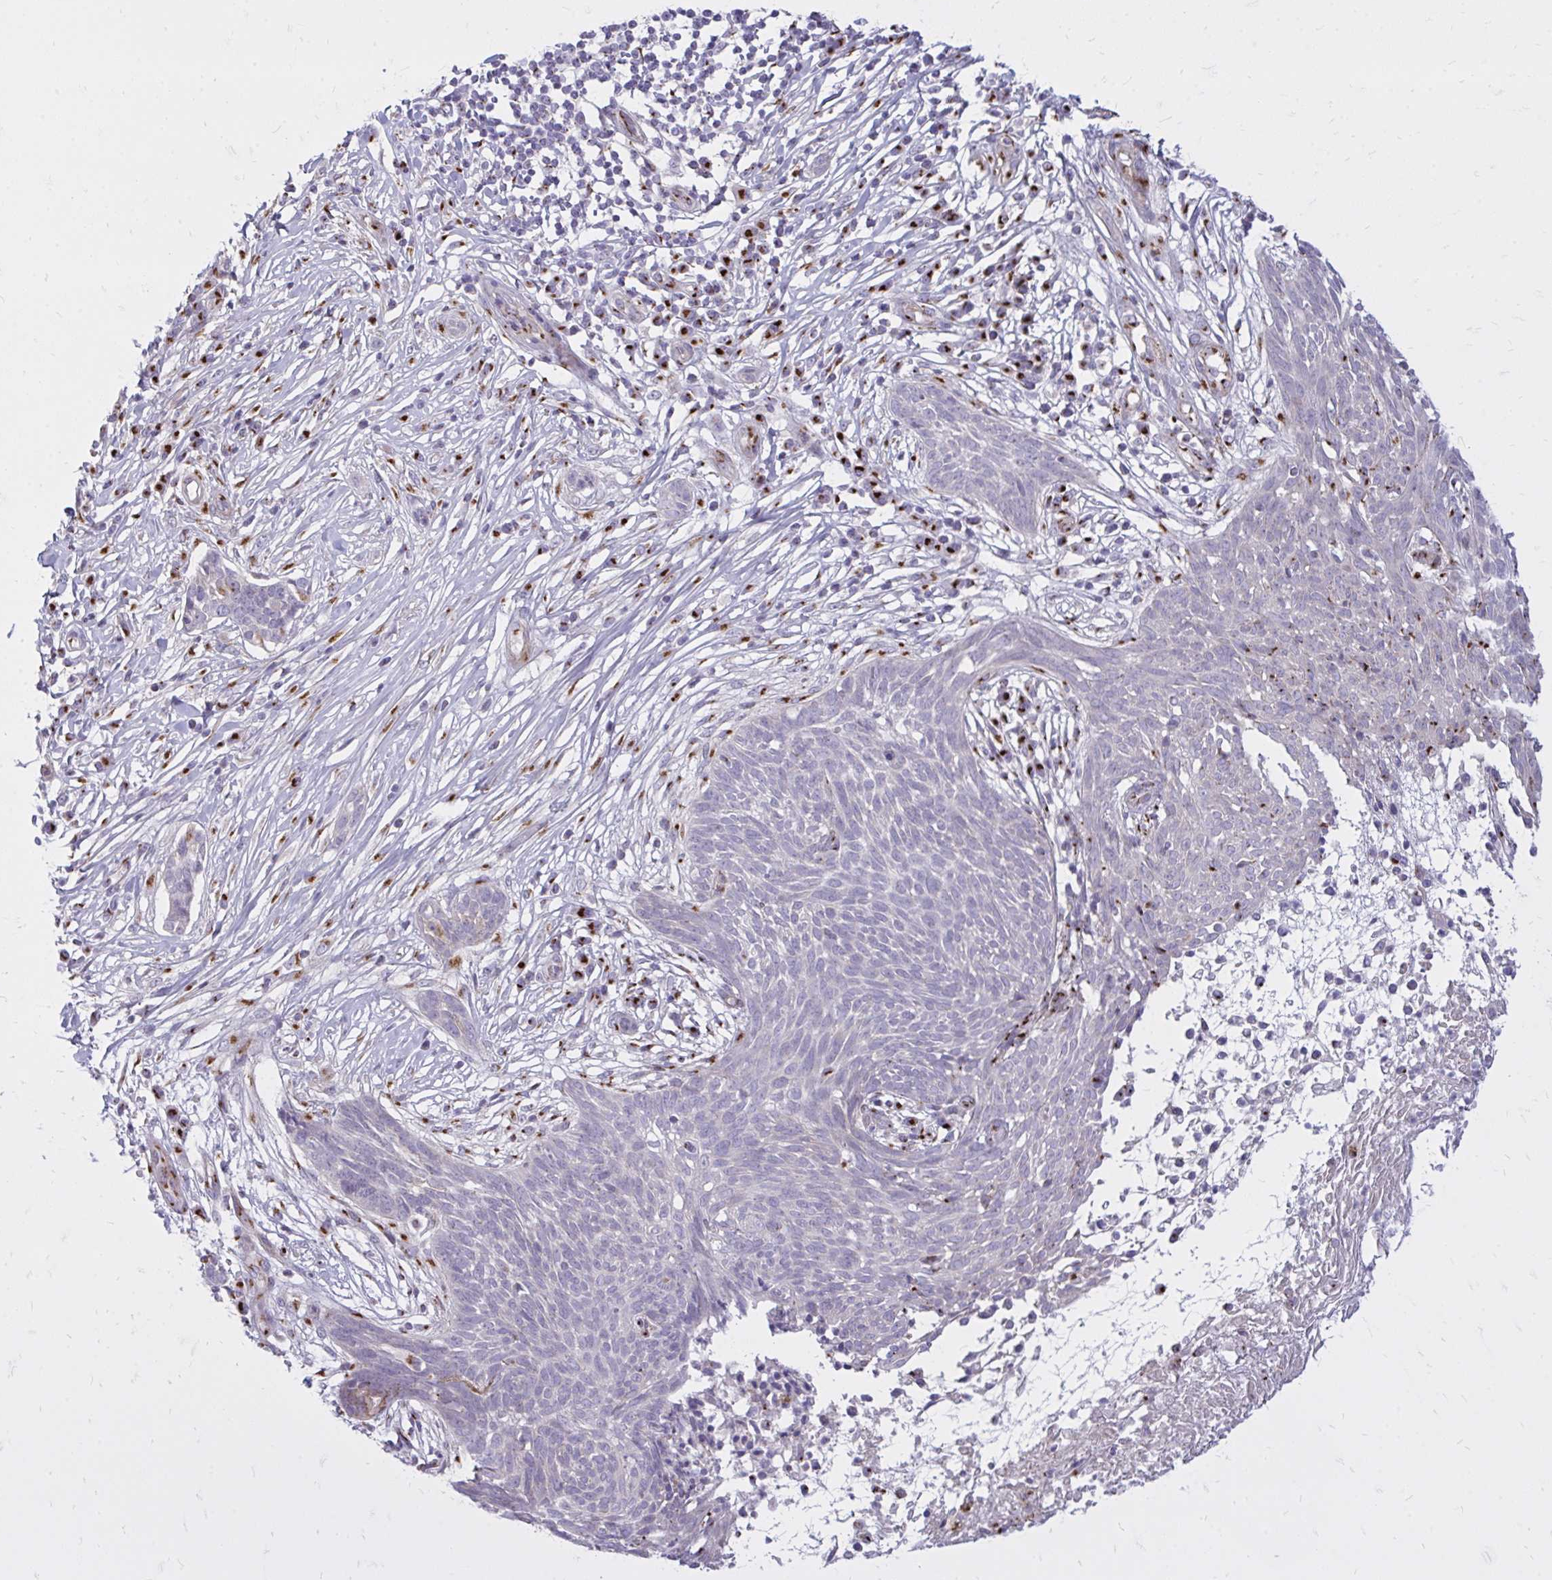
{"staining": {"intensity": "moderate", "quantity": "<25%", "location": "cytoplasmic/membranous"}, "tissue": "skin cancer", "cell_type": "Tumor cells", "image_type": "cancer", "snomed": [{"axis": "morphology", "description": "Basal cell carcinoma"}, {"axis": "topography", "description": "Skin"}, {"axis": "topography", "description": "Skin, foot"}], "caption": "The immunohistochemical stain shows moderate cytoplasmic/membranous staining in tumor cells of skin cancer tissue.", "gene": "RAB6B", "patient": {"sex": "female", "age": 86}}